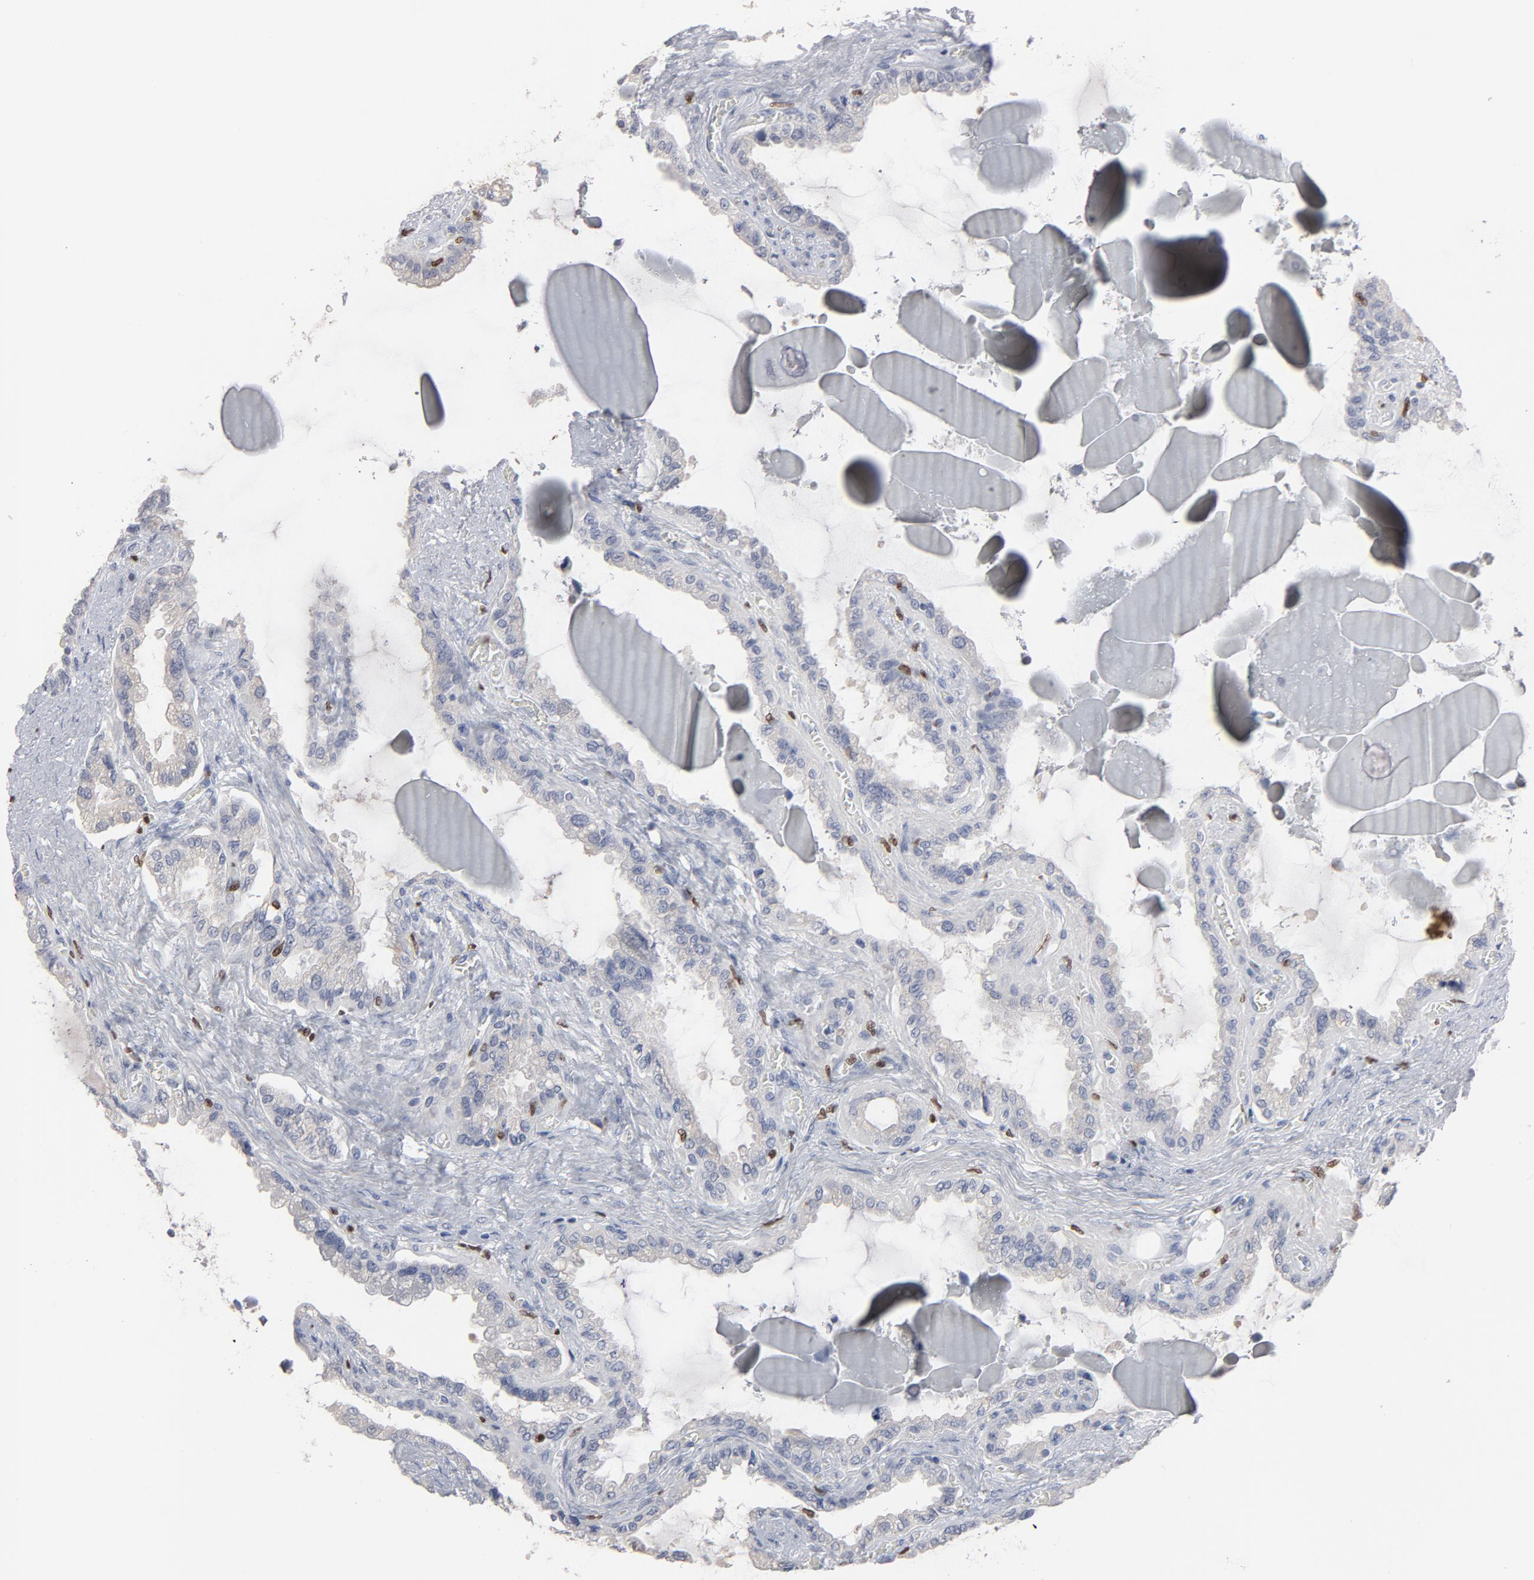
{"staining": {"intensity": "negative", "quantity": "none", "location": "none"}, "tissue": "seminal vesicle", "cell_type": "Glandular cells", "image_type": "normal", "snomed": [{"axis": "morphology", "description": "Normal tissue, NOS"}, {"axis": "morphology", "description": "Inflammation, NOS"}, {"axis": "topography", "description": "Urinary bladder"}, {"axis": "topography", "description": "Prostate"}, {"axis": "topography", "description": "Seminal veicle"}], "caption": "Glandular cells show no significant protein expression in benign seminal vesicle. Brightfield microscopy of immunohistochemistry stained with DAB (brown) and hematoxylin (blue), captured at high magnification.", "gene": "SPI1", "patient": {"sex": "male", "age": 82}}